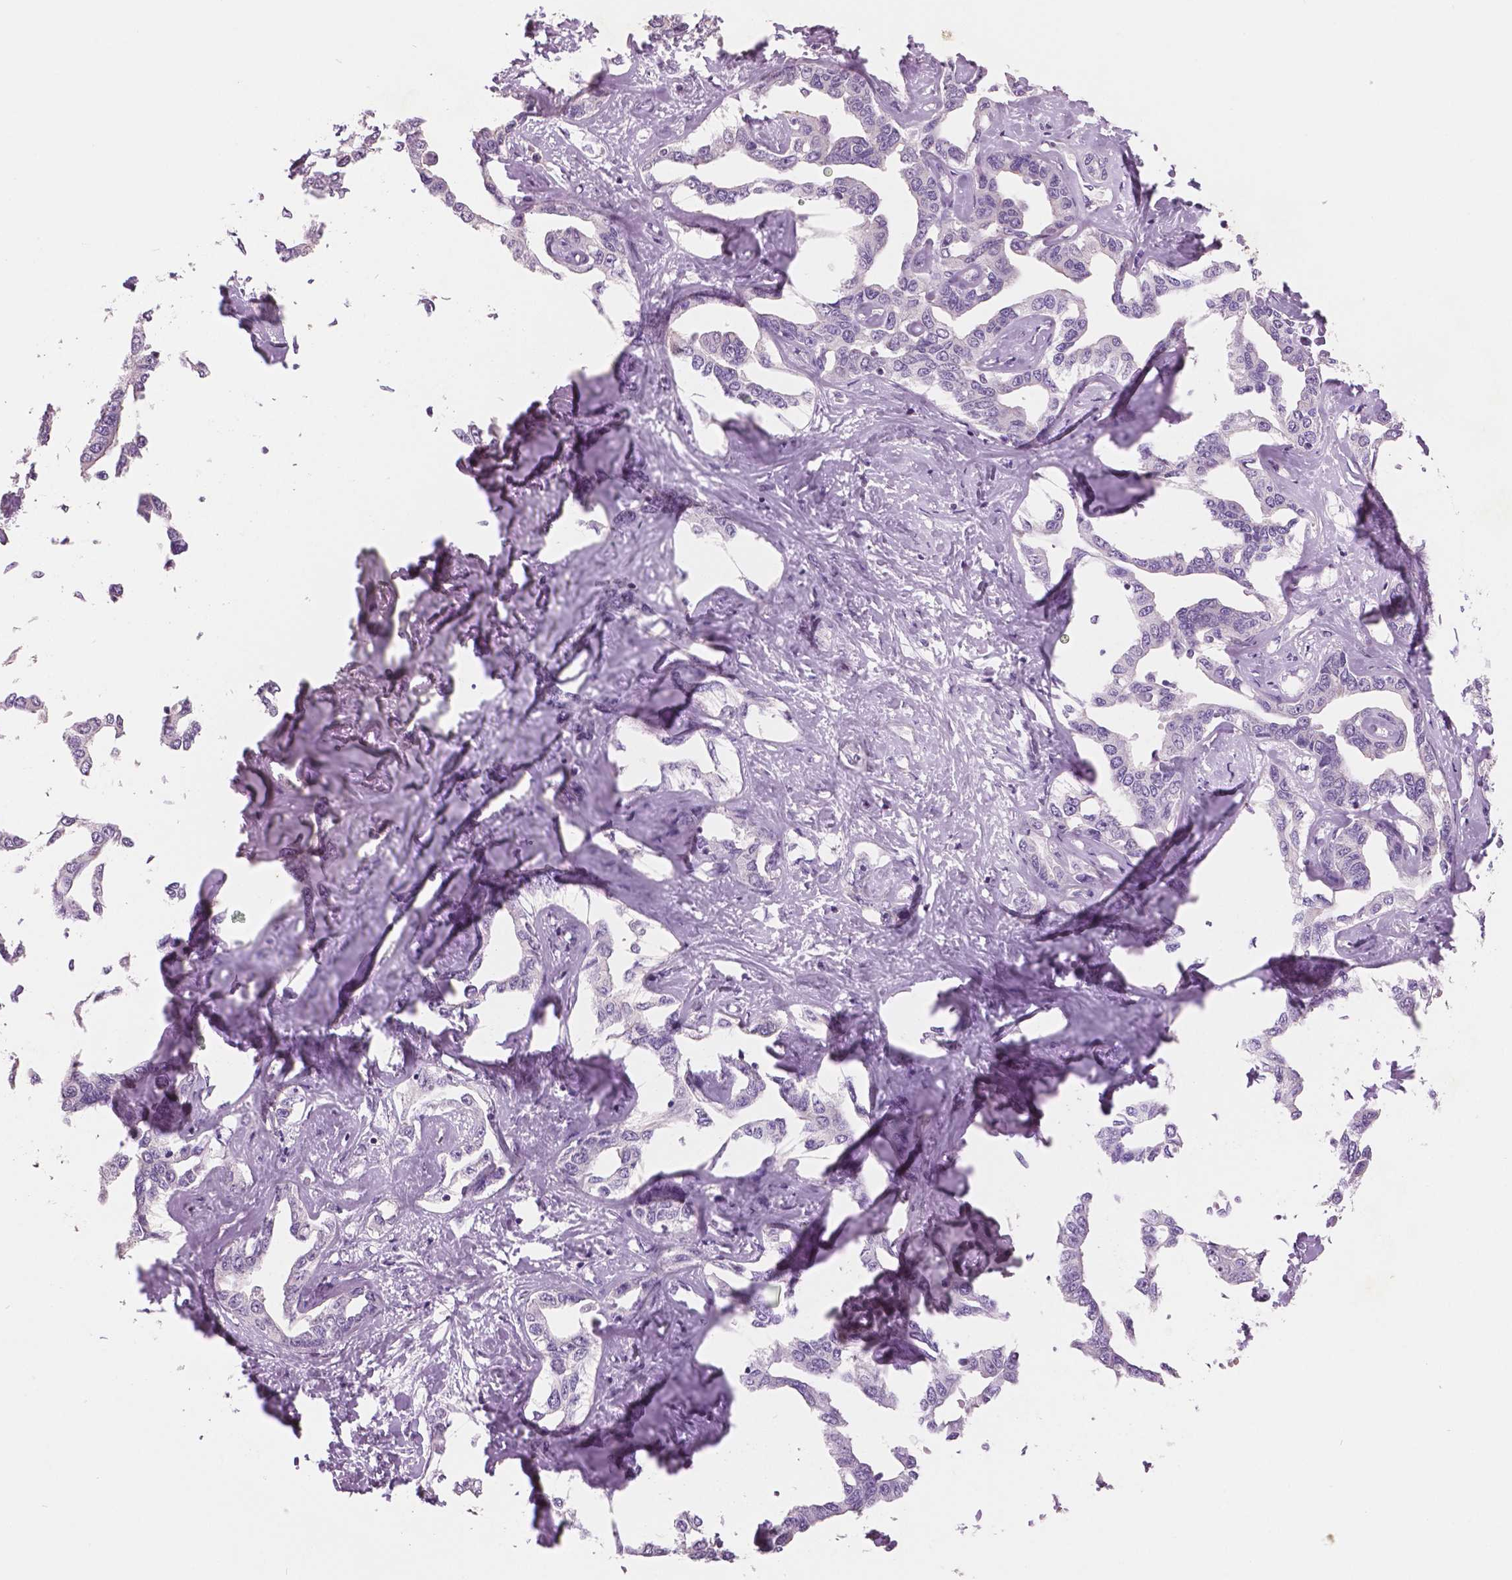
{"staining": {"intensity": "negative", "quantity": "none", "location": "none"}, "tissue": "liver cancer", "cell_type": "Tumor cells", "image_type": "cancer", "snomed": [{"axis": "morphology", "description": "Cholangiocarcinoma"}, {"axis": "topography", "description": "Liver"}], "caption": "Image shows no significant protein staining in tumor cells of liver cancer.", "gene": "NECAB2", "patient": {"sex": "male", "age": 59}}